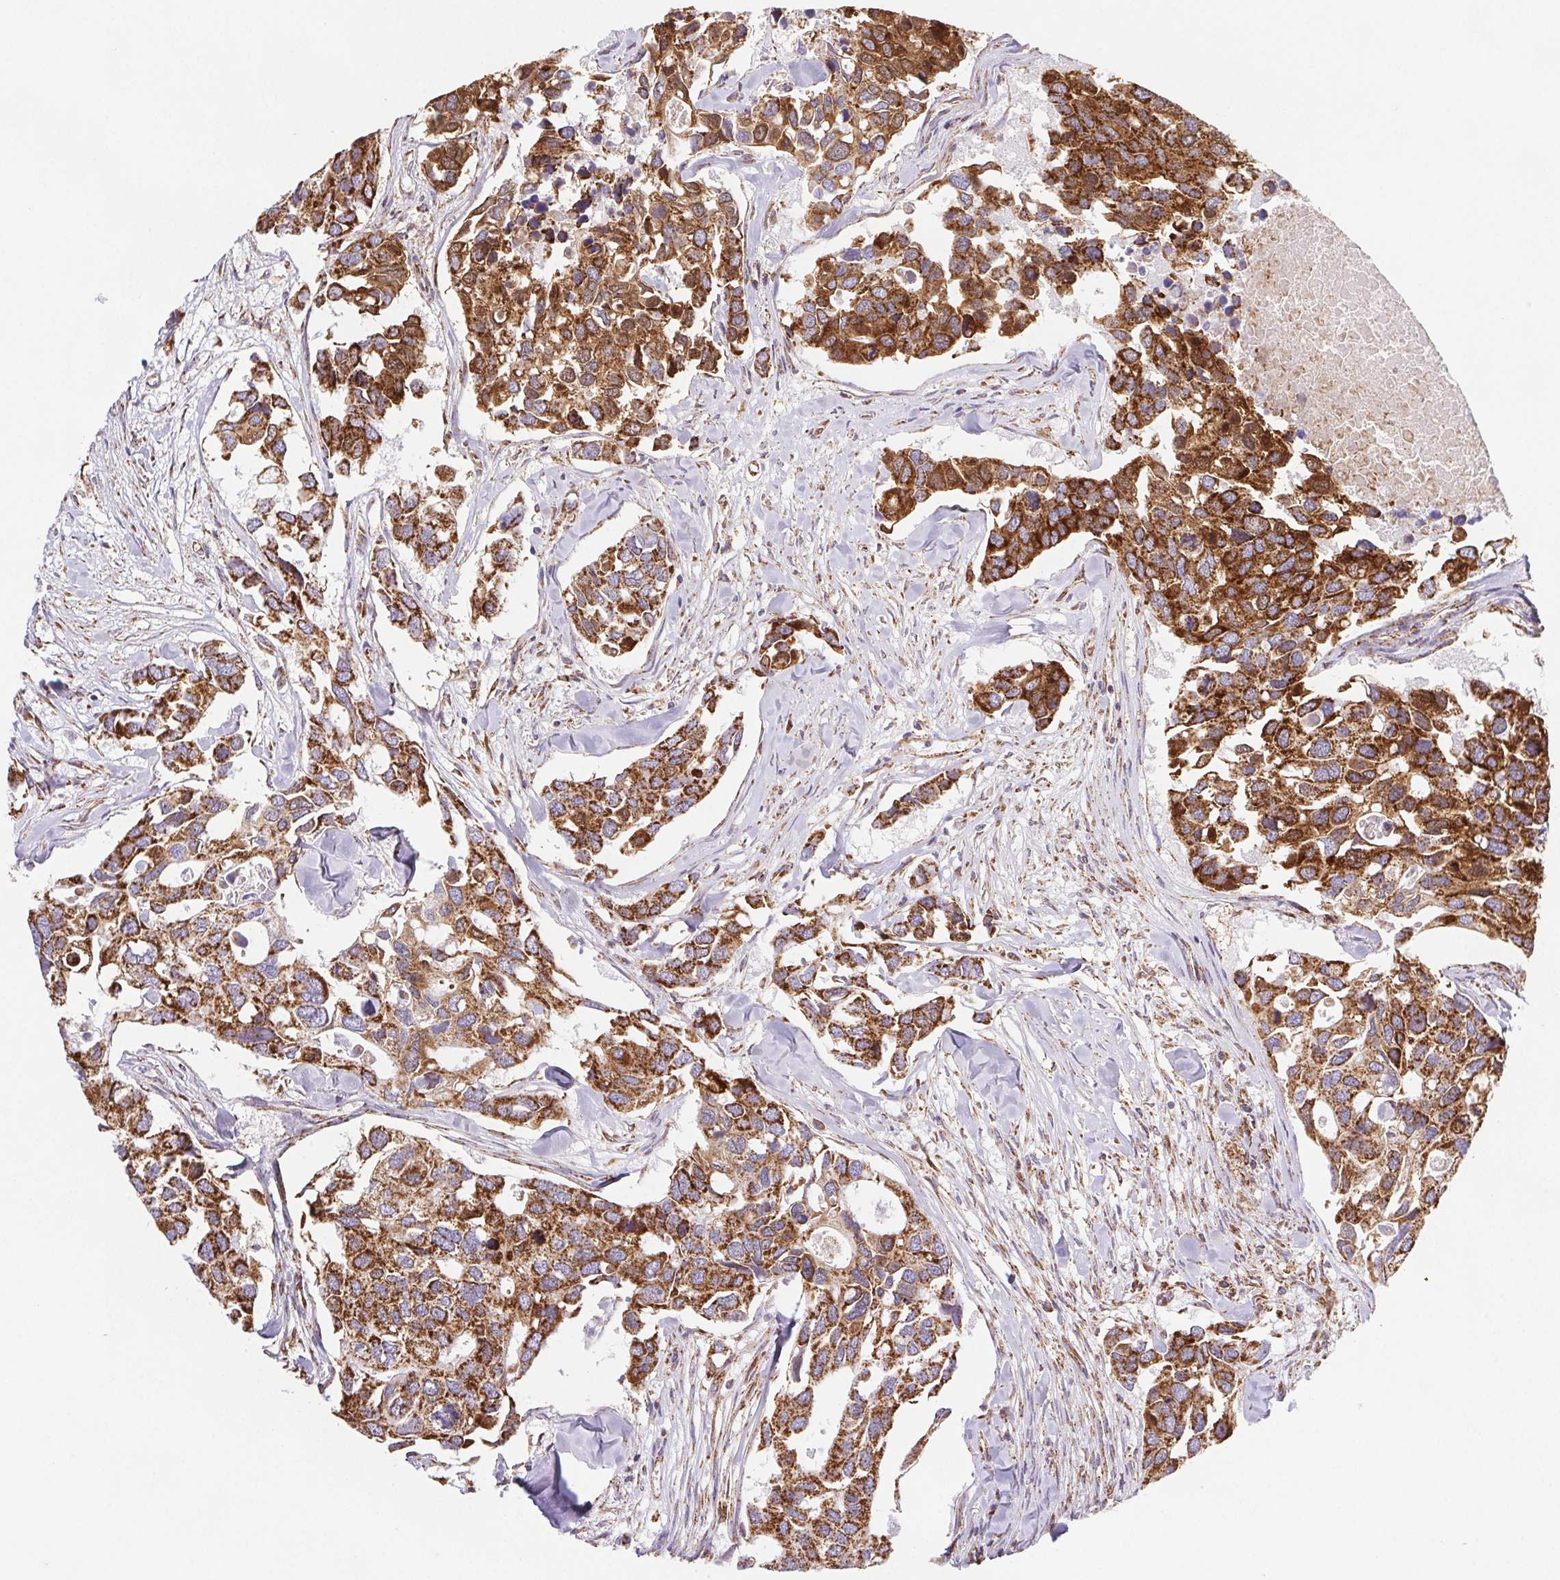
{"staining": {"intensity": "strong", "quantity": ">75%", "location": "cytoplasmic/membranous"}, "tissue": "breast cancer", "cell_type": "Tumor cells", "image_type": "cancer", "snomed": [{"axis": "morphology", "description": "Duct carcinoma"}, {"axis": "topography", "description": "Breast"}], "caption": "Immunohistochemistry micrograph of breast cancer (infiltrating ductal carcinoma) stained for a protein (brown), which exhibits high levels of strong cytoplasmic/membranous staining in approximately >75% of tumor cells.", "gene": "NIPSNAP2", "patient": {"sex": "female", "age": 83}}